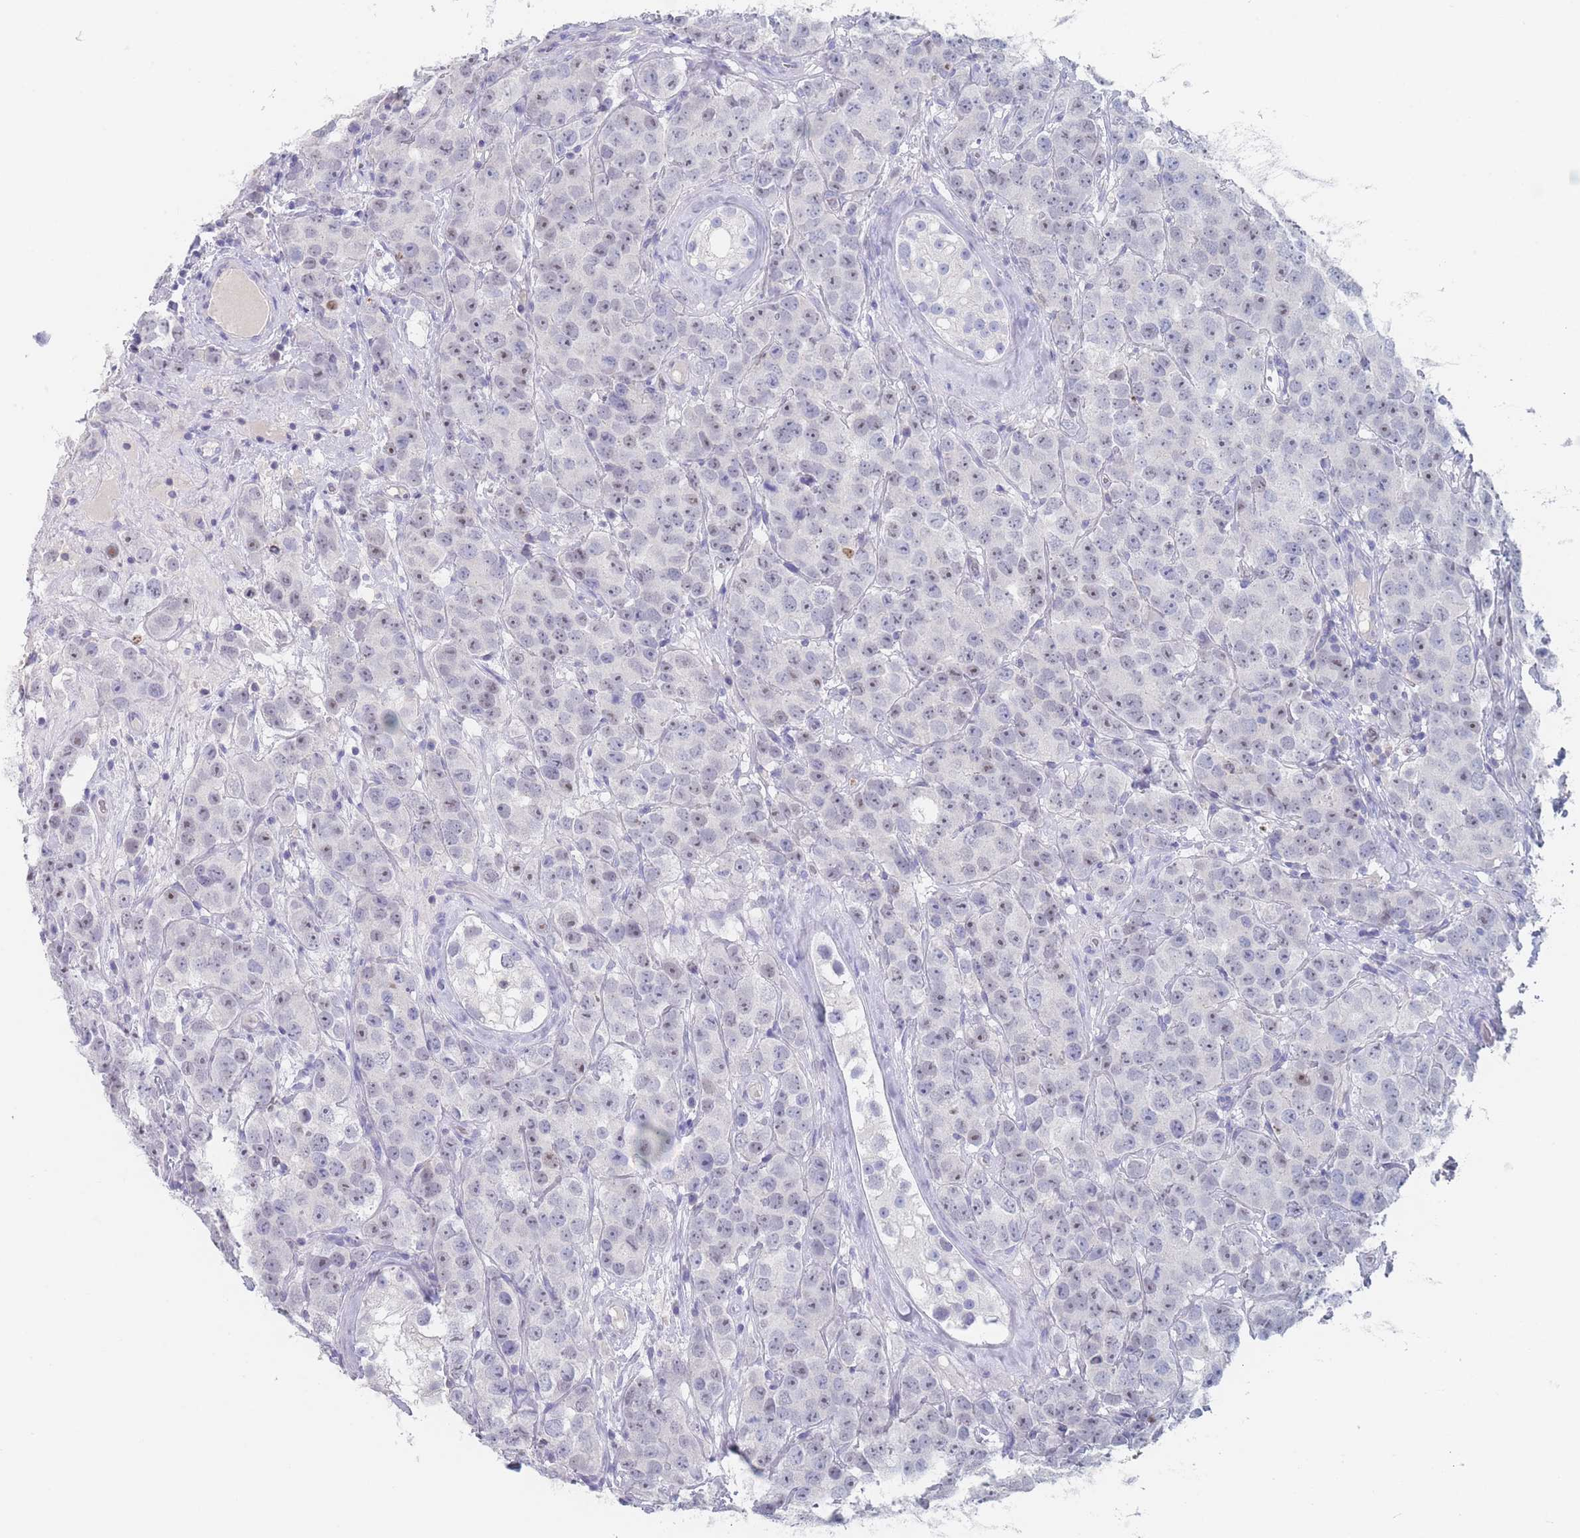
{"staining": {"intensity": "weak", "quantity": "<25%", "location": "nuclear"}, "tissue": "testis cancer", "cell_type": "Tumor cells", "image_type": "cancer", "snomed": [{"axis": "morphology", "description": "Seminoma, NOS"}, {"axis": "topography", "description": "Testis"}], "caption": "Photomicrograph shows no protein positivity in tumor cells of seminoma (testis) tissue. (IHC, brightfield microscopy, high magnification).", "gene": "ATP1A3", "patient": {"sex": "male", "age": 28}}